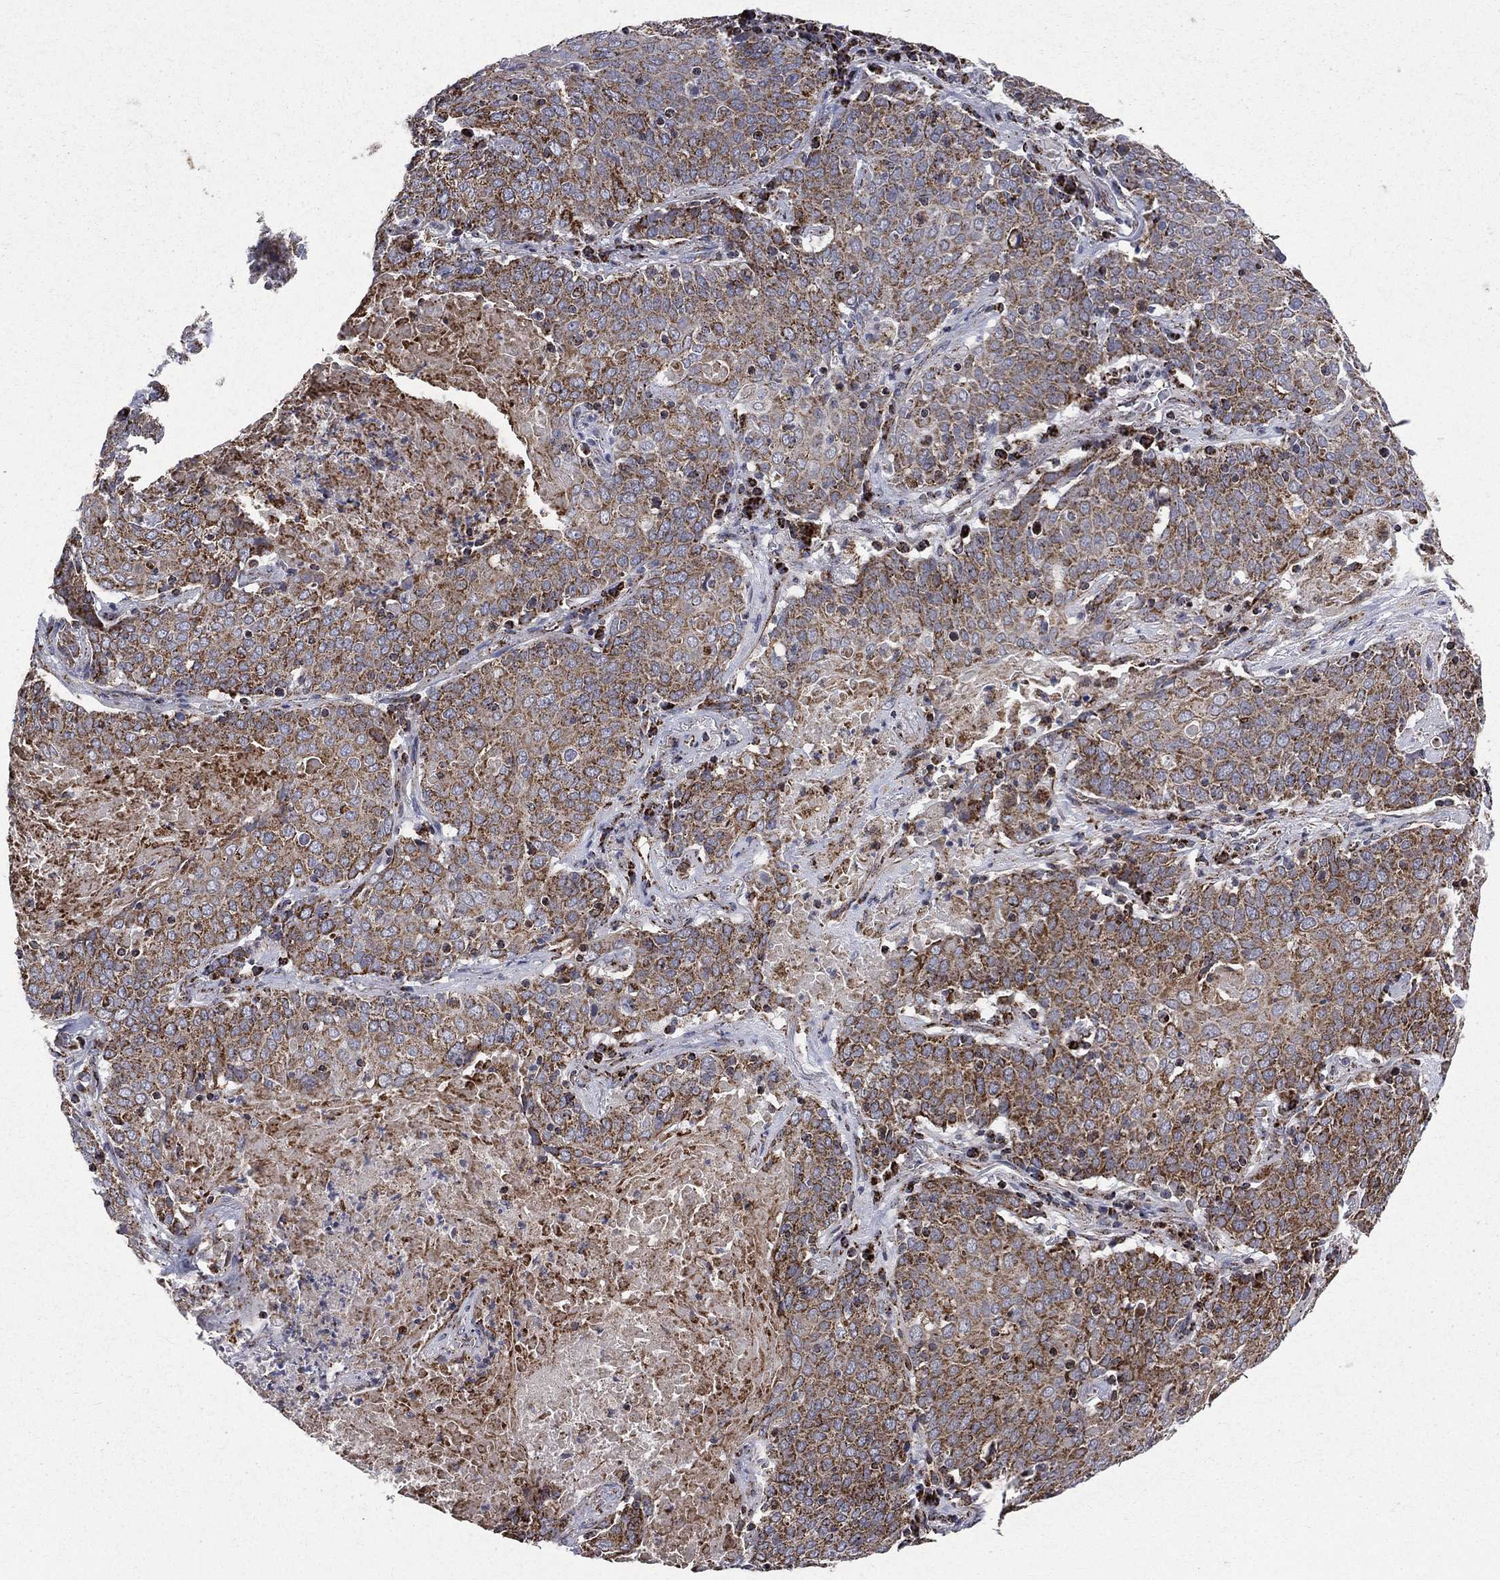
{"staining": {"intensity": "moderate", "quantity": ">75%", "location": "cytoplasmic/membranous"}, "tissue": "lung cancer", "cell_type": "Tumor cells", "image_type": "cancer", "snomed": [{"axis": "morphology", "description": "Squamous cell carcinoma, NOS"}, {"axis": "topography", "description": "Lung"}], "caption": "Immunohistochemistry (DAB) staining of lung squamous cell carcinoma displays moderate cytoplasmic/membranous protein positivity in about >75% of tumor cells.", "gene": "GOT2", "patient": {"sex": "male", "age": 82}}